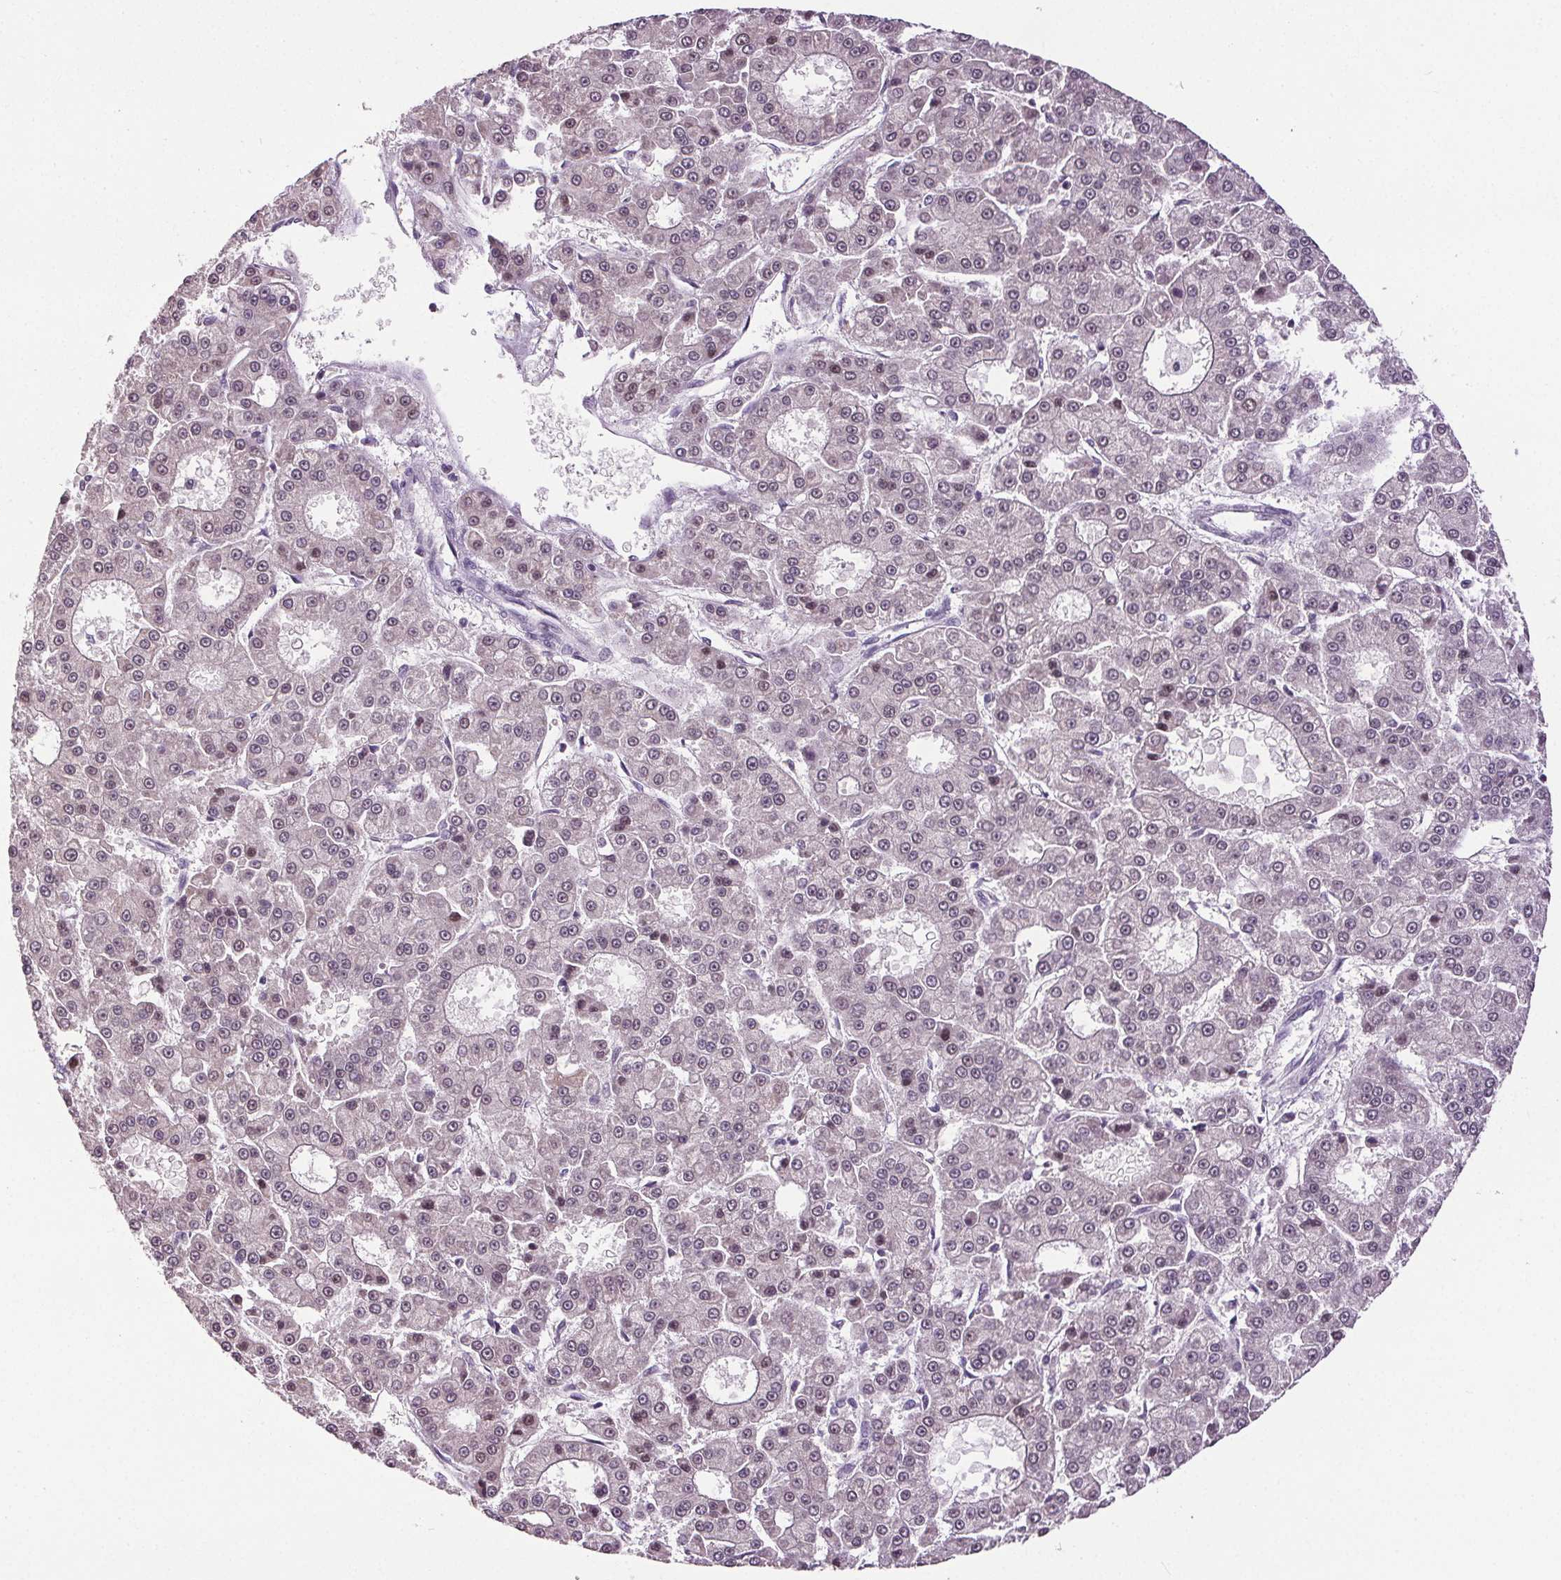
{"staining": {"intensity": "weak", "quantity": "<25%", "location": "nuclear"}, "tissue": "liver cancer", "cell_type": "Tumor cells", "image_type": "cancer", "snomed": [{"axis": "morphology", "description": "Carcinoma, Hepatocellular, NOS"}, {"axis": "topography", "description": "Liver"}], "caption": "Image shows no significant protein positivity in tumor cells of liver hepatocellular carcinoma.", "gene": "CENPF", "patient": {"sex": "male", "age": 70}}